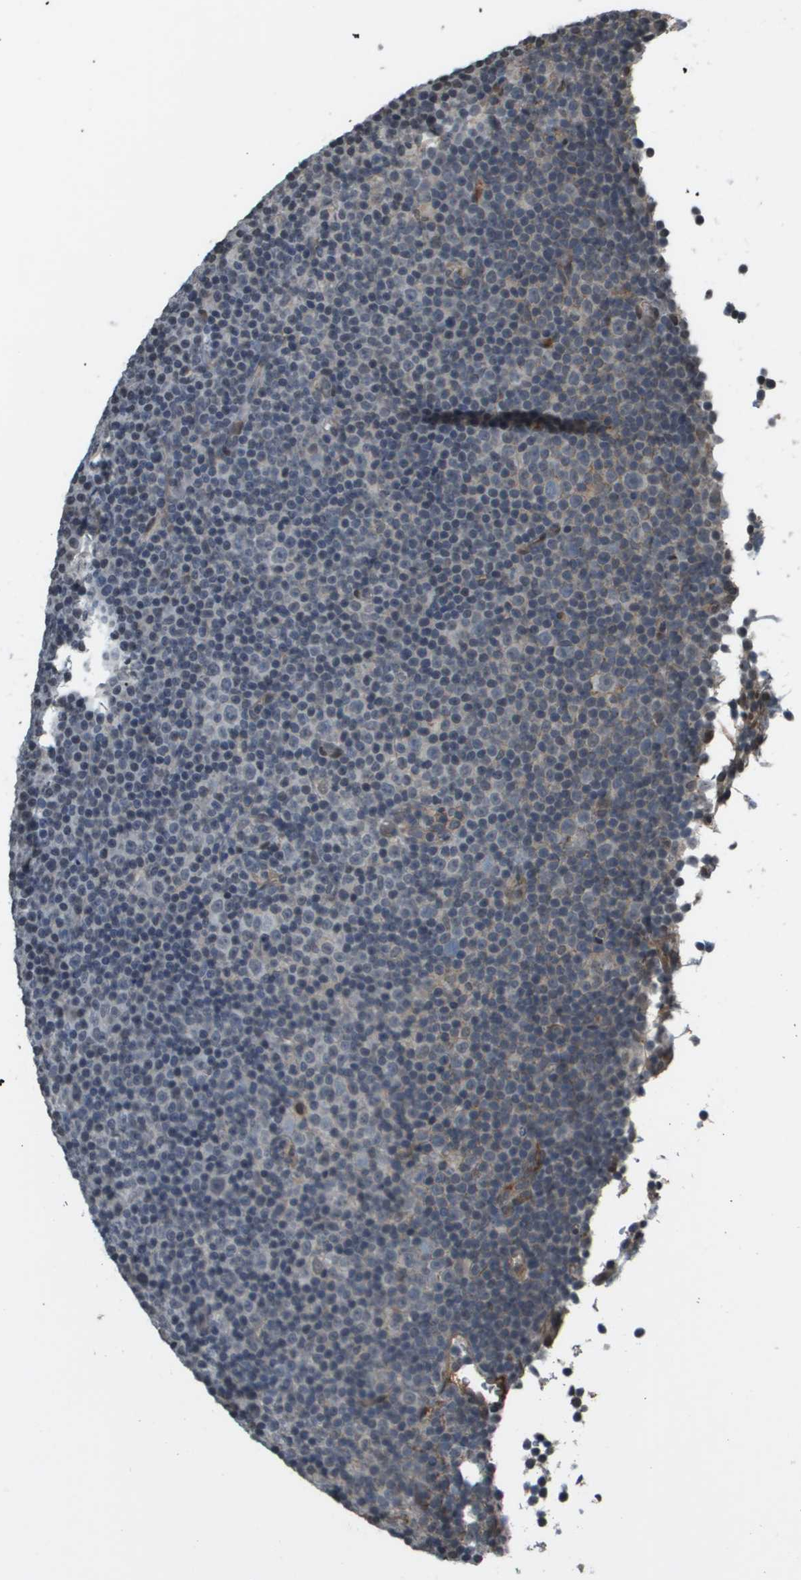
{"staining": {"intensity": "negative", "quantity": "none", "location": "none"}, "tissue": "lymphoma", "cell_type": "Tumor cells", "image_type": "cancer", "snomed": [{"axis": "morphology", "description": "Malignant lymphoma, non-Hodgkin's type, Low grade"}, {"axis": "topography", "description": "Lymph node"}], "caption": "Immunohistochemistry (IHC) histopathology image of low-grade malignant lymphoma, non-Hodgkin's type stained for a protein (brown), which exhibits no expression in tumor cells.", "gene": "NDRG2", "patient": {"sex": "female", "age": 67}}